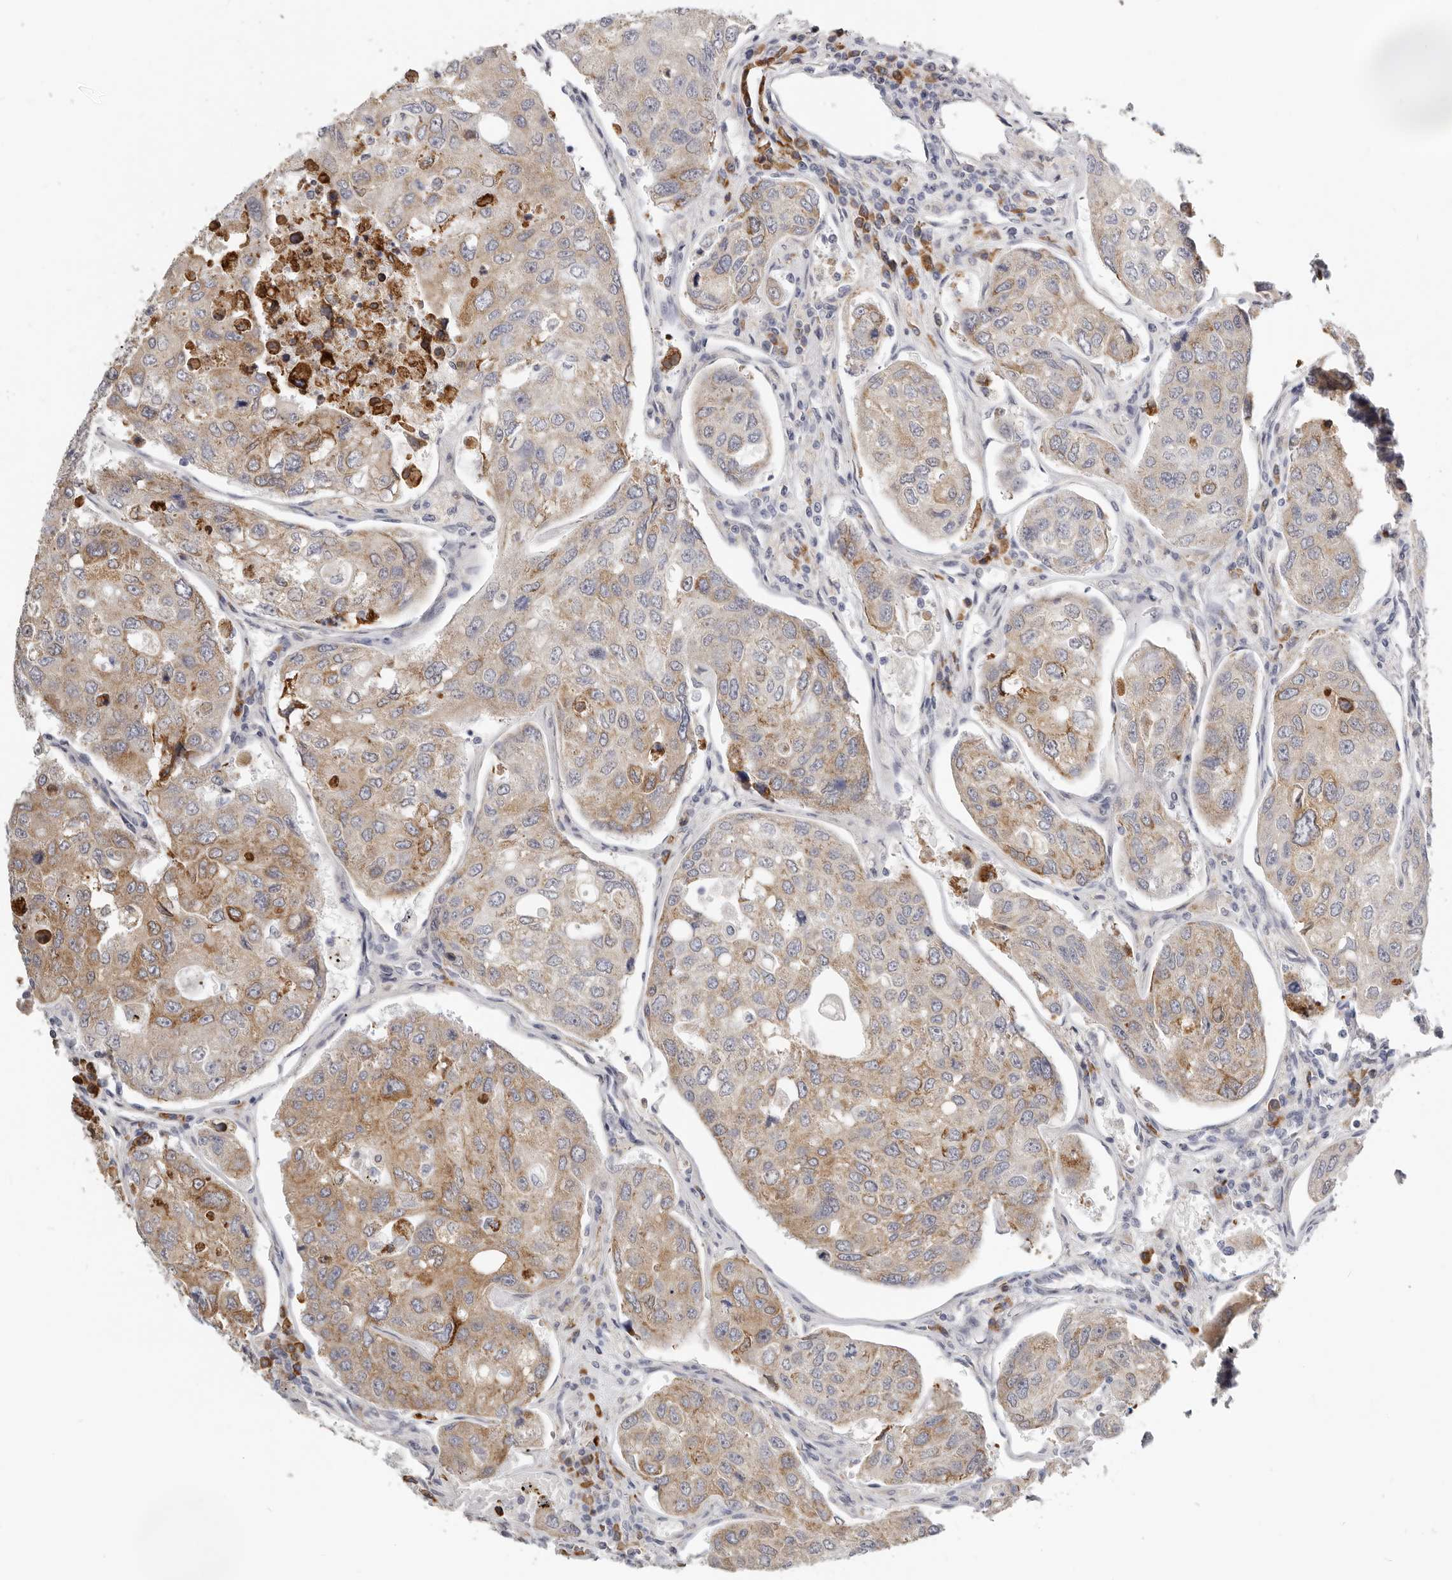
{"staining": {"intensity": "moderate", "quantity": ">75%", "location": "cytoplasmic/membranous"}, "tissue": "urothelial cancer", "cell_type": "Tumor cells", "image_type": "cancer", "snomed": [{"axis": "morphology", "description": "Urothelial carcinoma, High grade"}, {"axis": "topography", "description": "Lymph node"}, {"axis": "topography", "description": "Urinary bladder"}], "caption": "Tumor cells reveal medium levels of moderate cytoplasmic/membranous staining in approximately >75% of cells in human urothelial carcinoma (high-grade).", "gene": "IL32", "patient": {"sex": "male", "age": 51}}